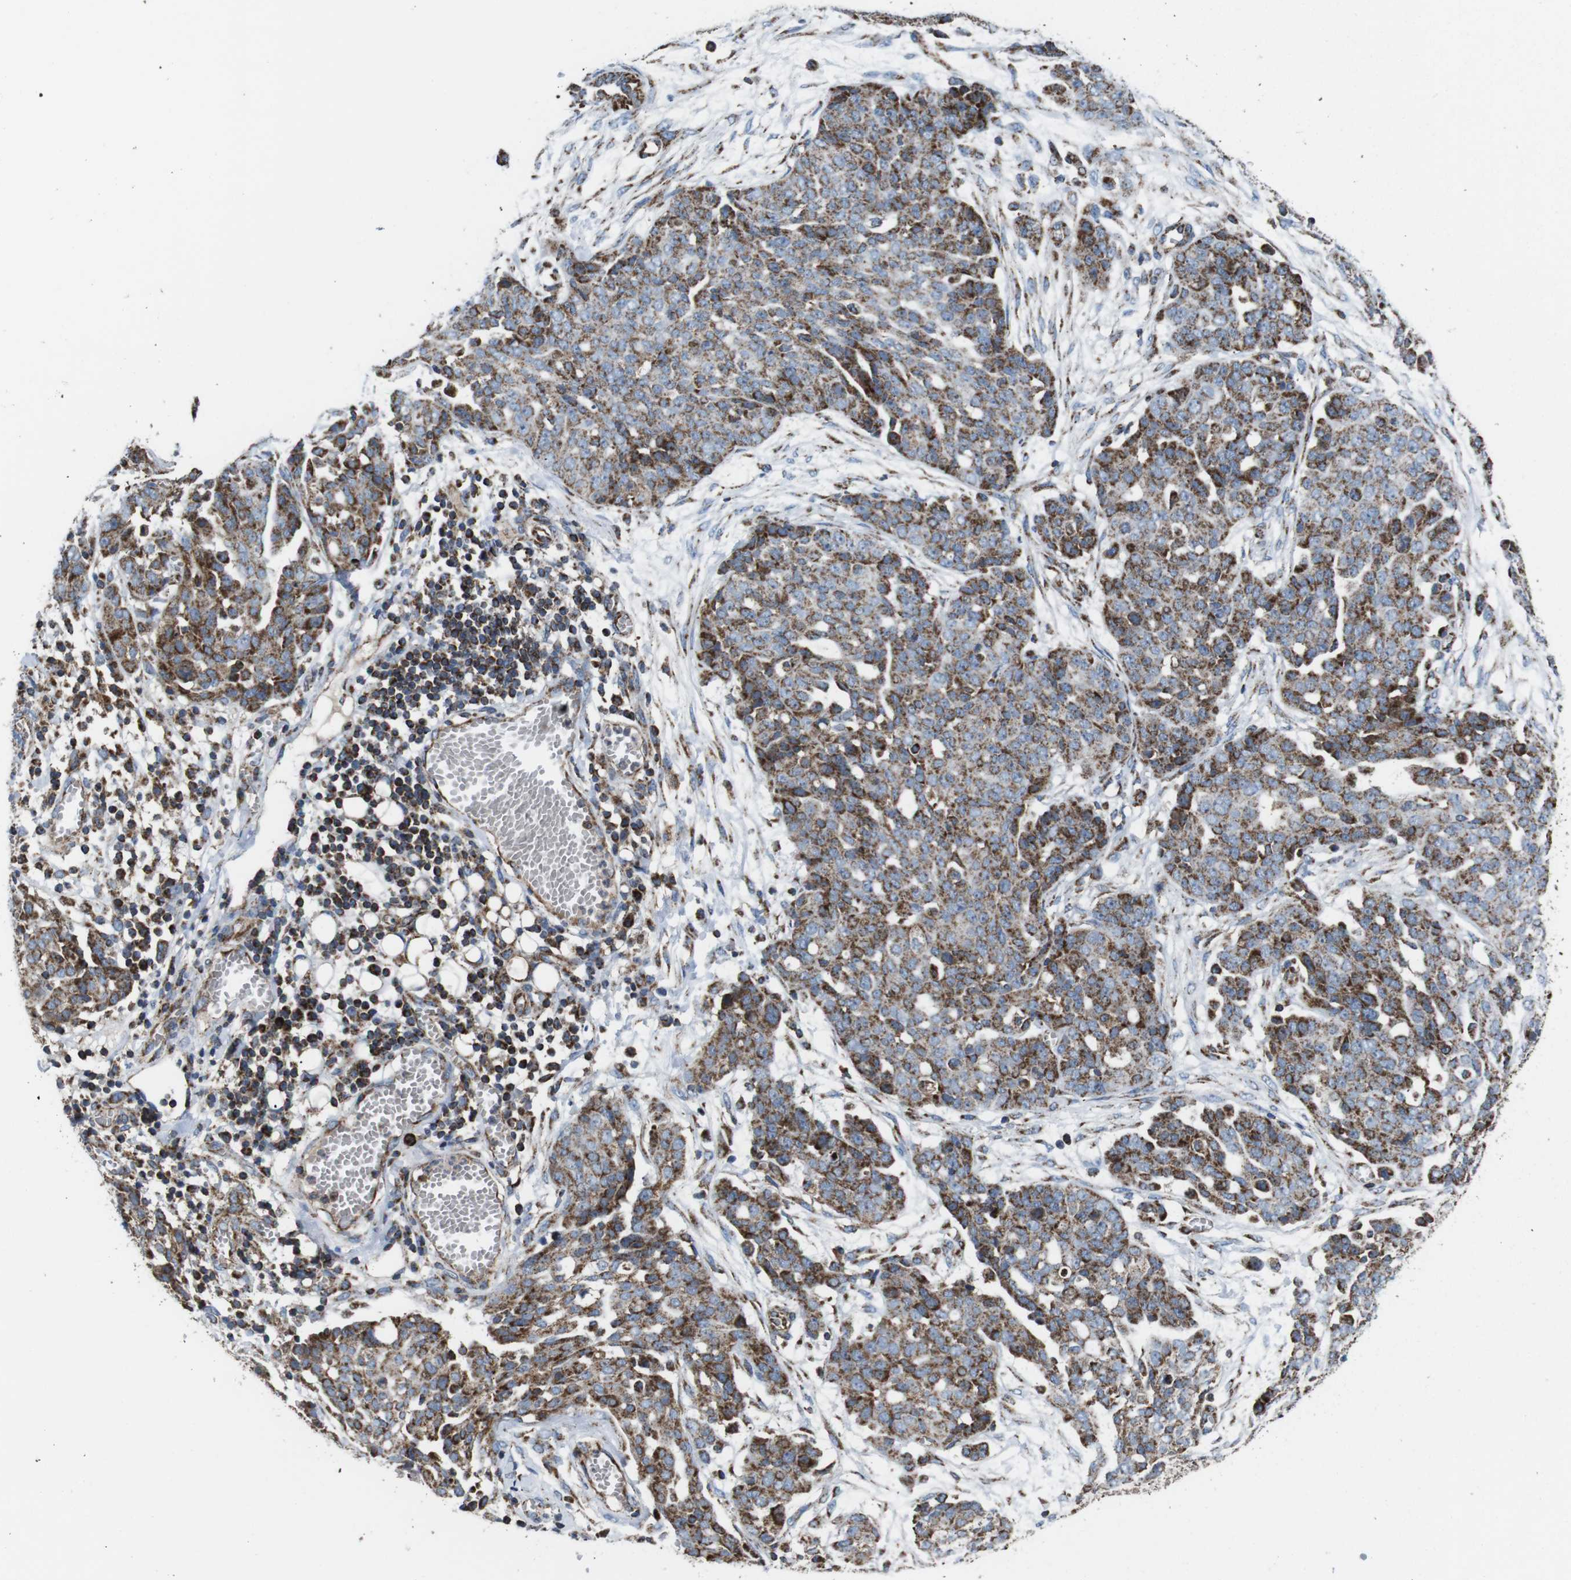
{"staining": {"intensity": "moderate", "quantity": "<25%", "location": "cytoplasmic/membranous"}, "tissue": "ovarian cancer", "cell_type": "Tumor cells", "image_type": "cancer", "snomed": [{"axis": "morphology", "description": "Cystadenocarcinoma, serous, NOS"}, {"axis": "topography", "description": "Soft tissue"}, {"axis": "topography", "description": "Ovary"}], "caption": "Tumor cells exhibit moderate cytoplasmic/membranous positivity in about <25% of cells in ovarian serous cystadenocarcinoma. (Stains: DAB in brown, nuclei in blue, Microscopy: brightfield microscopy at high magnification).", "gene": "HK1", "patient": {"sex": "female", "age": 57}}